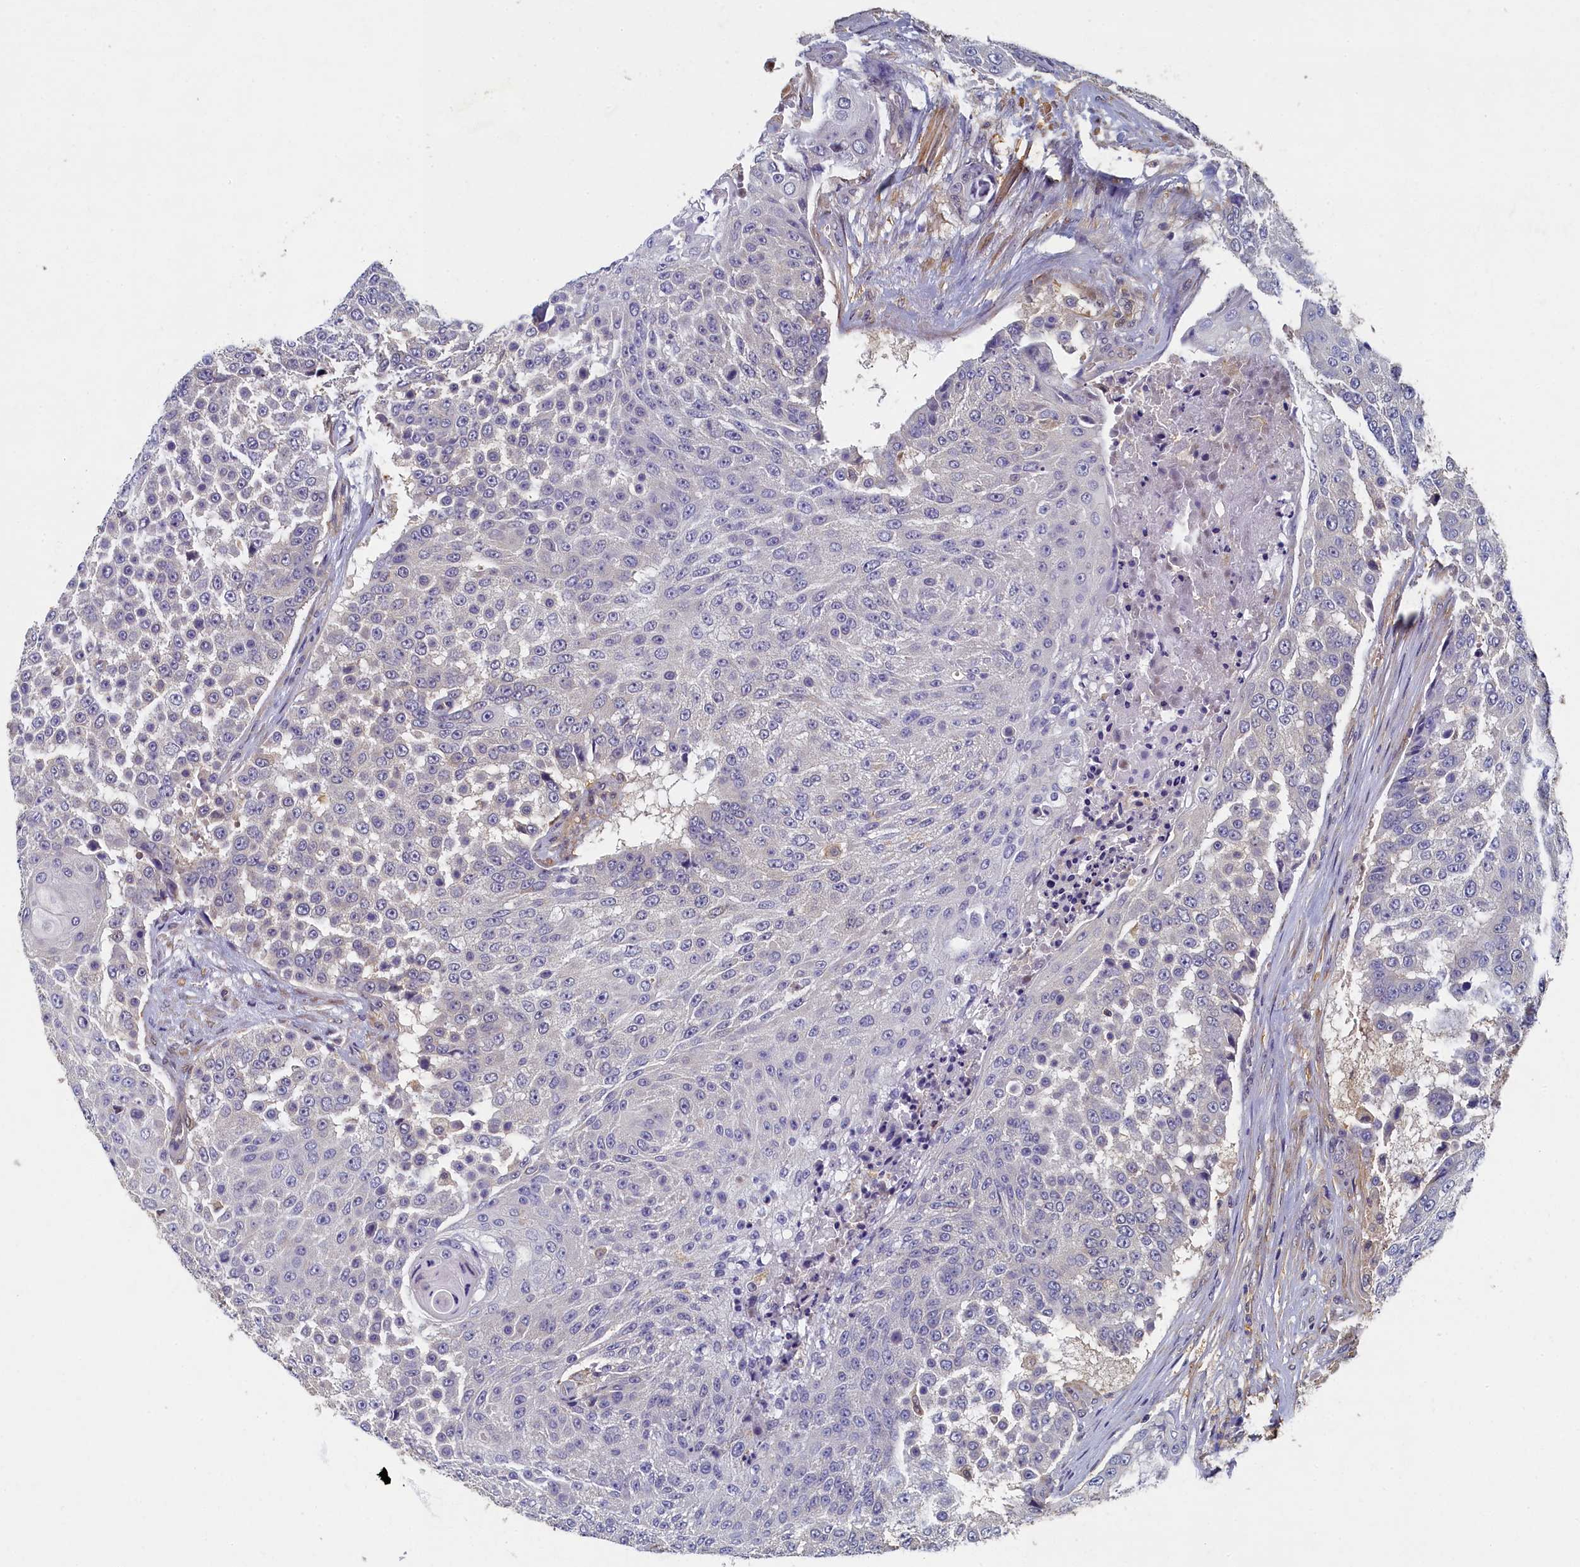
{"staining": {"intensity": "negative", "quantity": "none", "location": "none"}, "tissue": "urothelial cancer", "cell_type": "Tumor cells", "image_type": "cancer", "snomed": [{"axis": "morphology", "description": "Urothelial carcinoma, High grade"}, {"axis": "topography", "description": "Urinary bladder"}], "caption": "DAB immunohistochemical staining of human high-grade urothelial carcinoma demonstrates no significant positivity in tumor cells. (DAB immunohistochemistry (IHC) visualized using brightfield microscopy, high magnification).", "gene": "TBCB", "patient": {"sex": "female", "age": 63}}